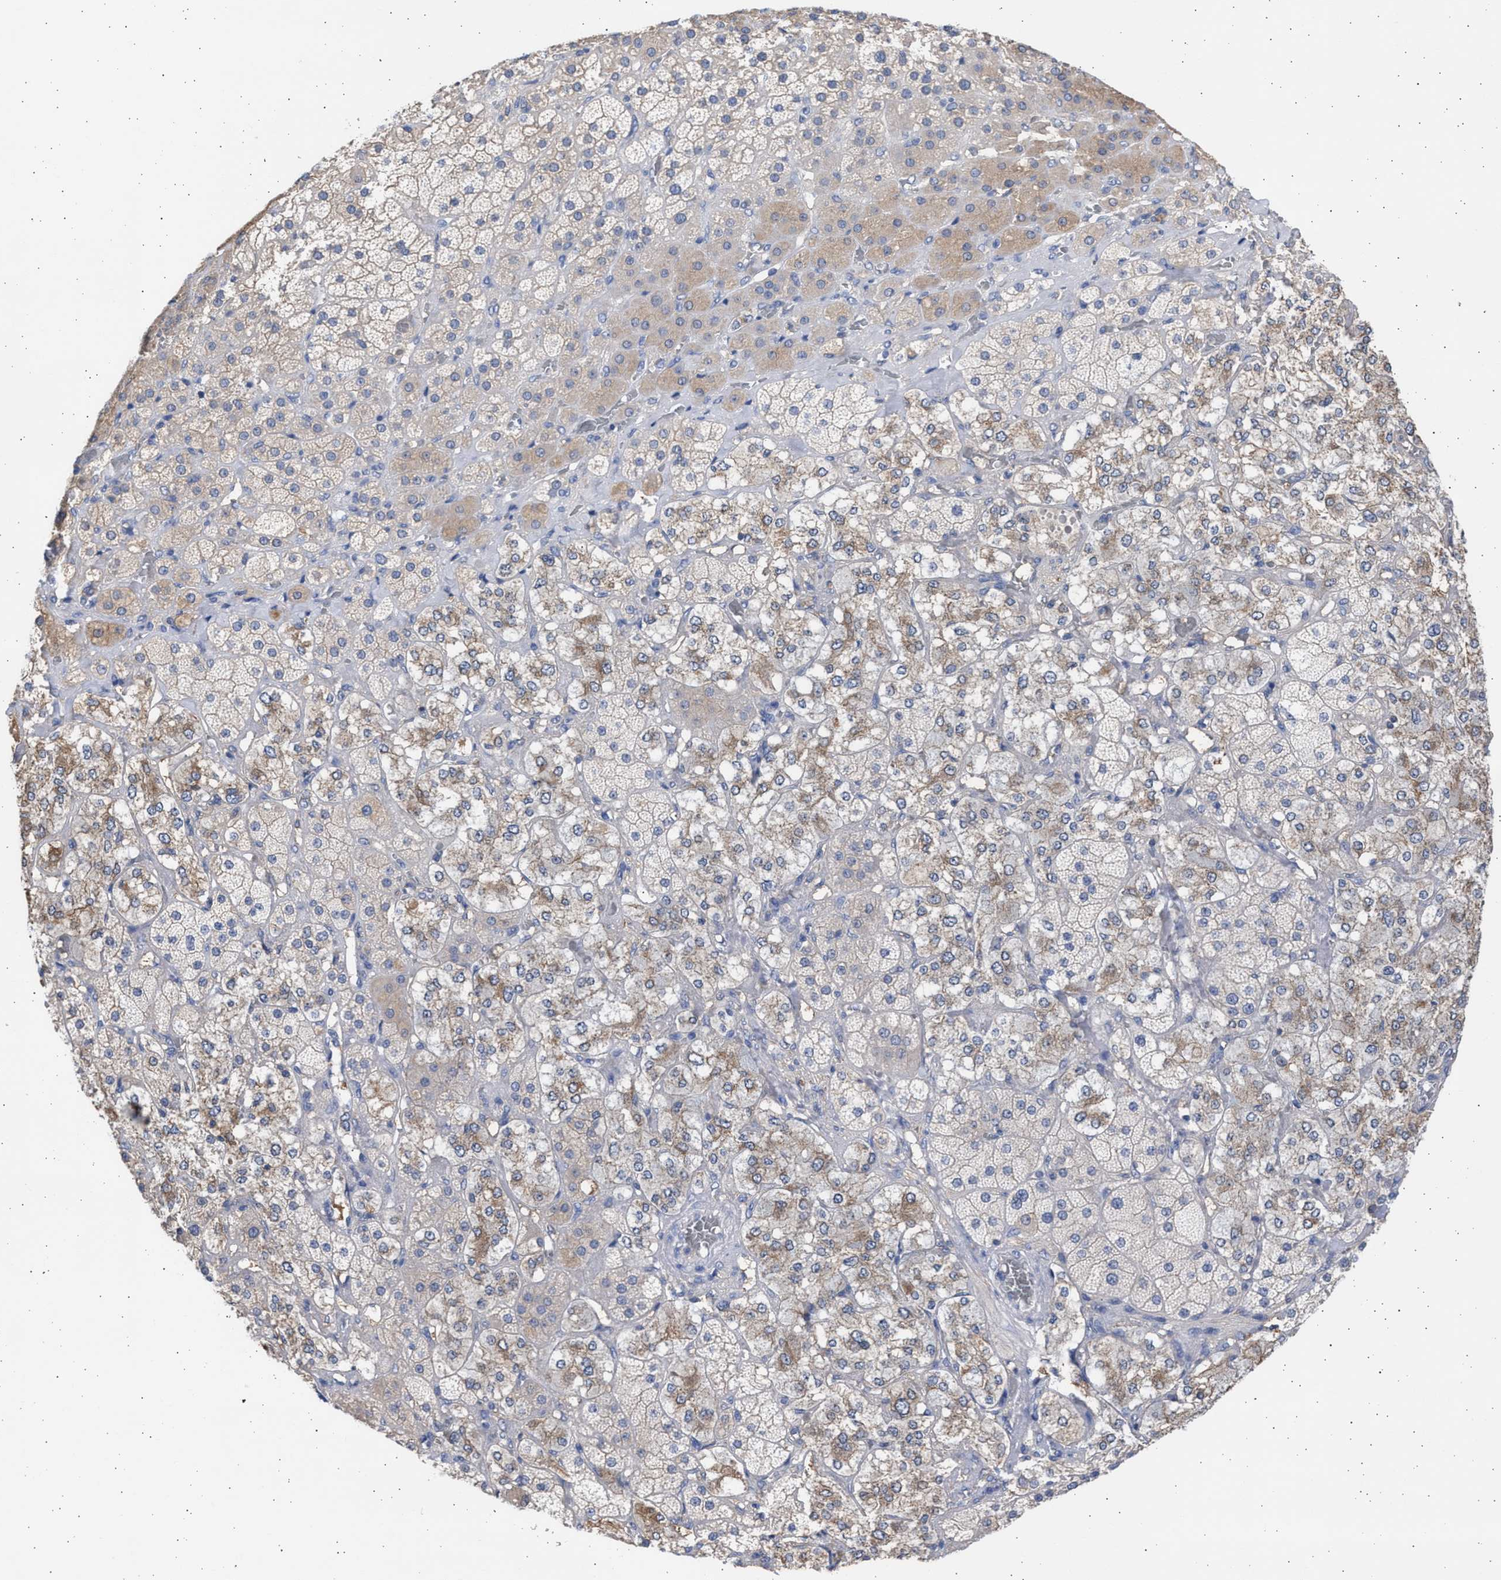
{"staining": {"intensity": "moderate", "quantity": "<25%", "location": "cytoplasmic/membranous"}, "tissue": "adrenal gland", "cell_type": "Glandular cells", "image_type": "normal", "snomed": [{"axis": "morphology", "description": "Normal tissue, NOS"}, {"axis": "topography", "description": "Adrenal gland"}], "caption": "The immunohistochemical stain highlights moderate cytoplasmic/membranous staining in glandular cells of normal adrenal gland.", "gene": "ALDOC", "patient": {"sex": "male", "age": 57}}